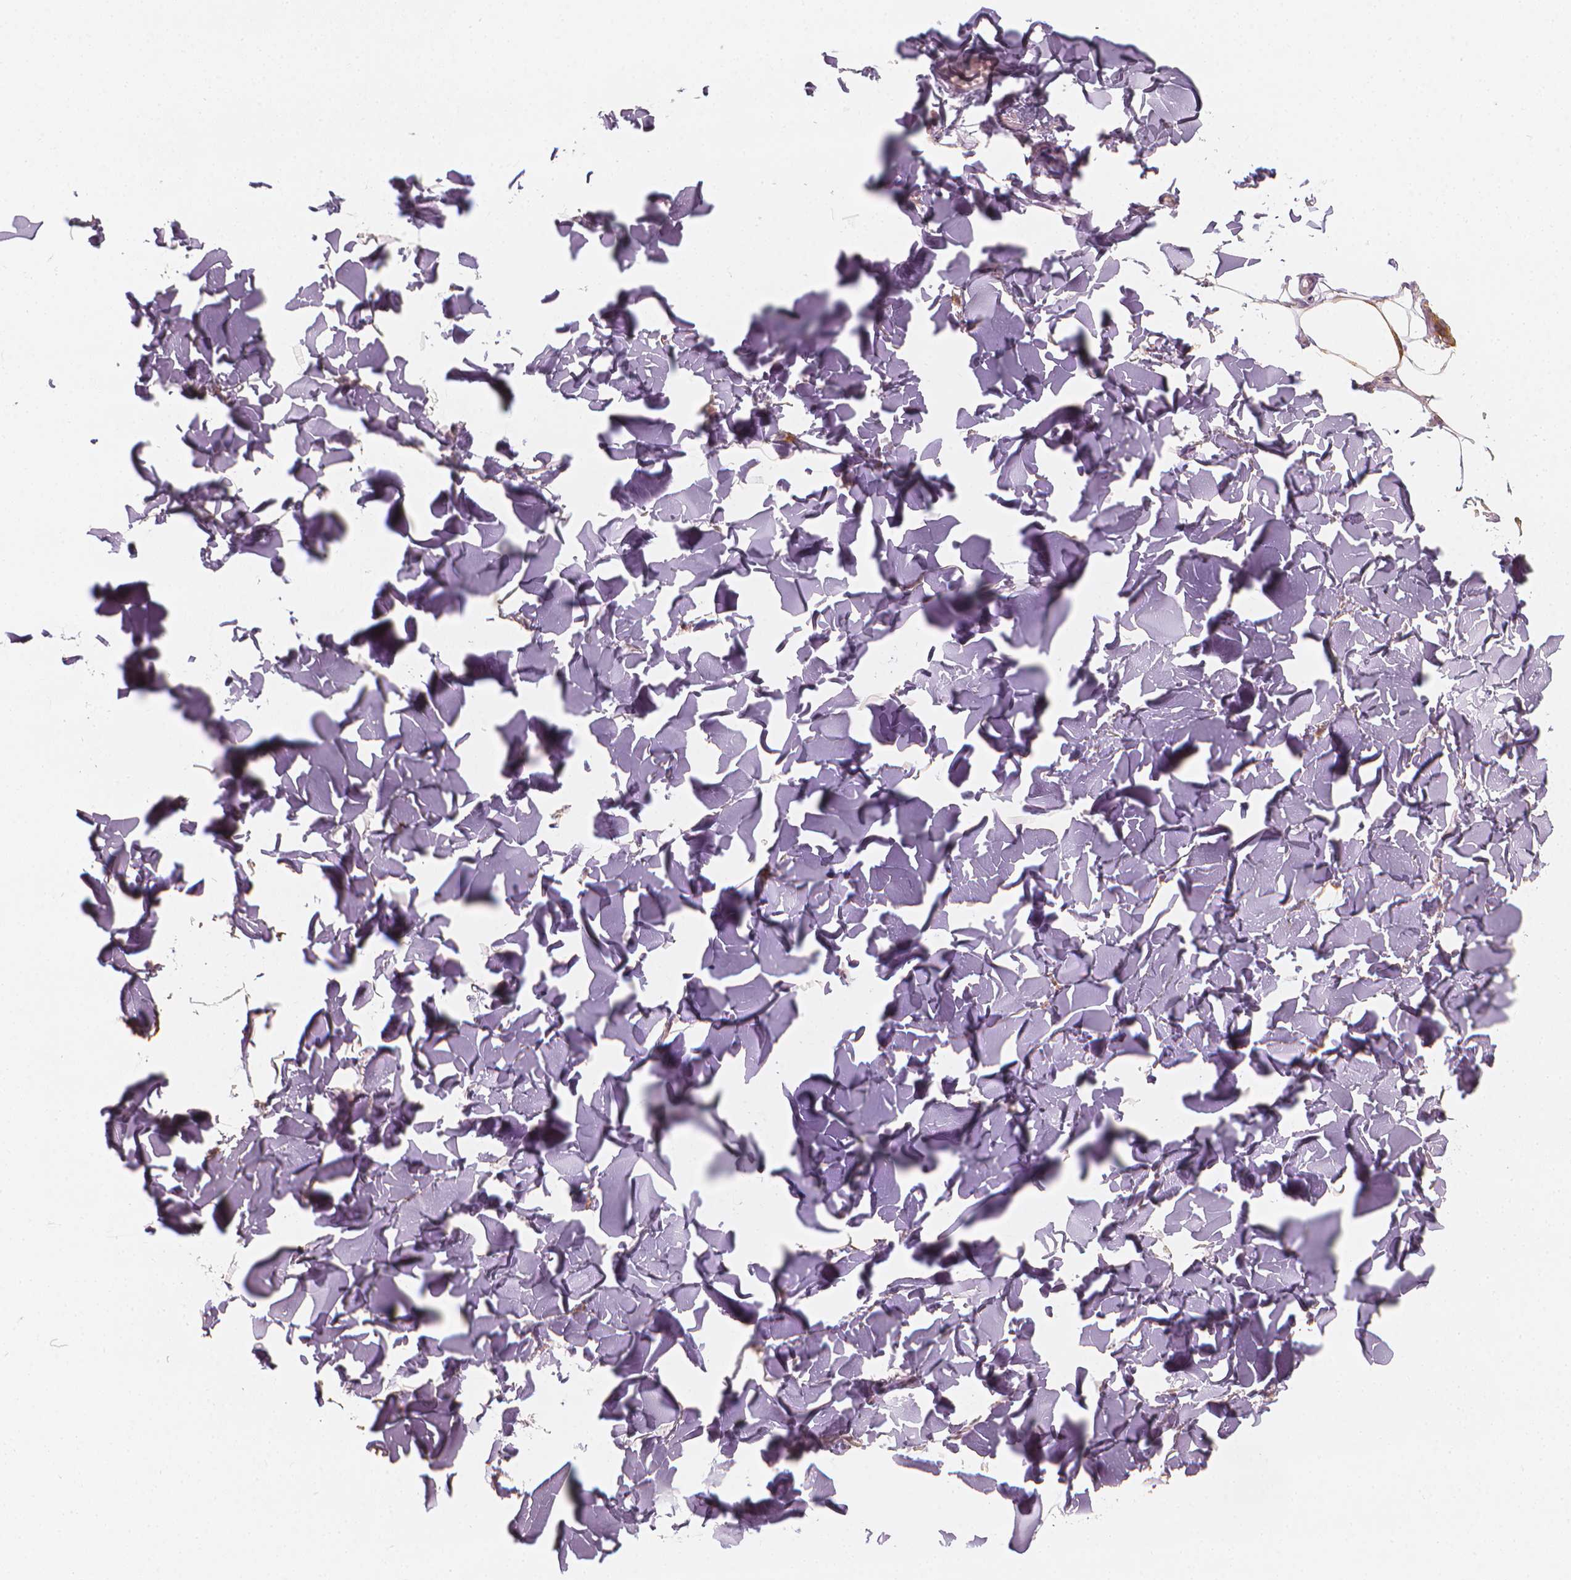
{"staining": {"intensity": "weak", "quantity": "<25%", "location": "cytoplasmic/membranous"}, "tissue": "adipose tissue", "cell_type": "Adipocytes", "image_type": "normal", "snomed": [{"axis": "morphology", "description": "Normal tissue, NOS"}, {"axis": "topography", "description": "Skin"}, {"axis": "topography", "description": "Peripheral nerve tissue"}], "caption": "The IHC image has no significant expression in adipocytes of adipose tissue.", "gene": "SHMT1", "patient": {"sex": "female", "age": 45}}